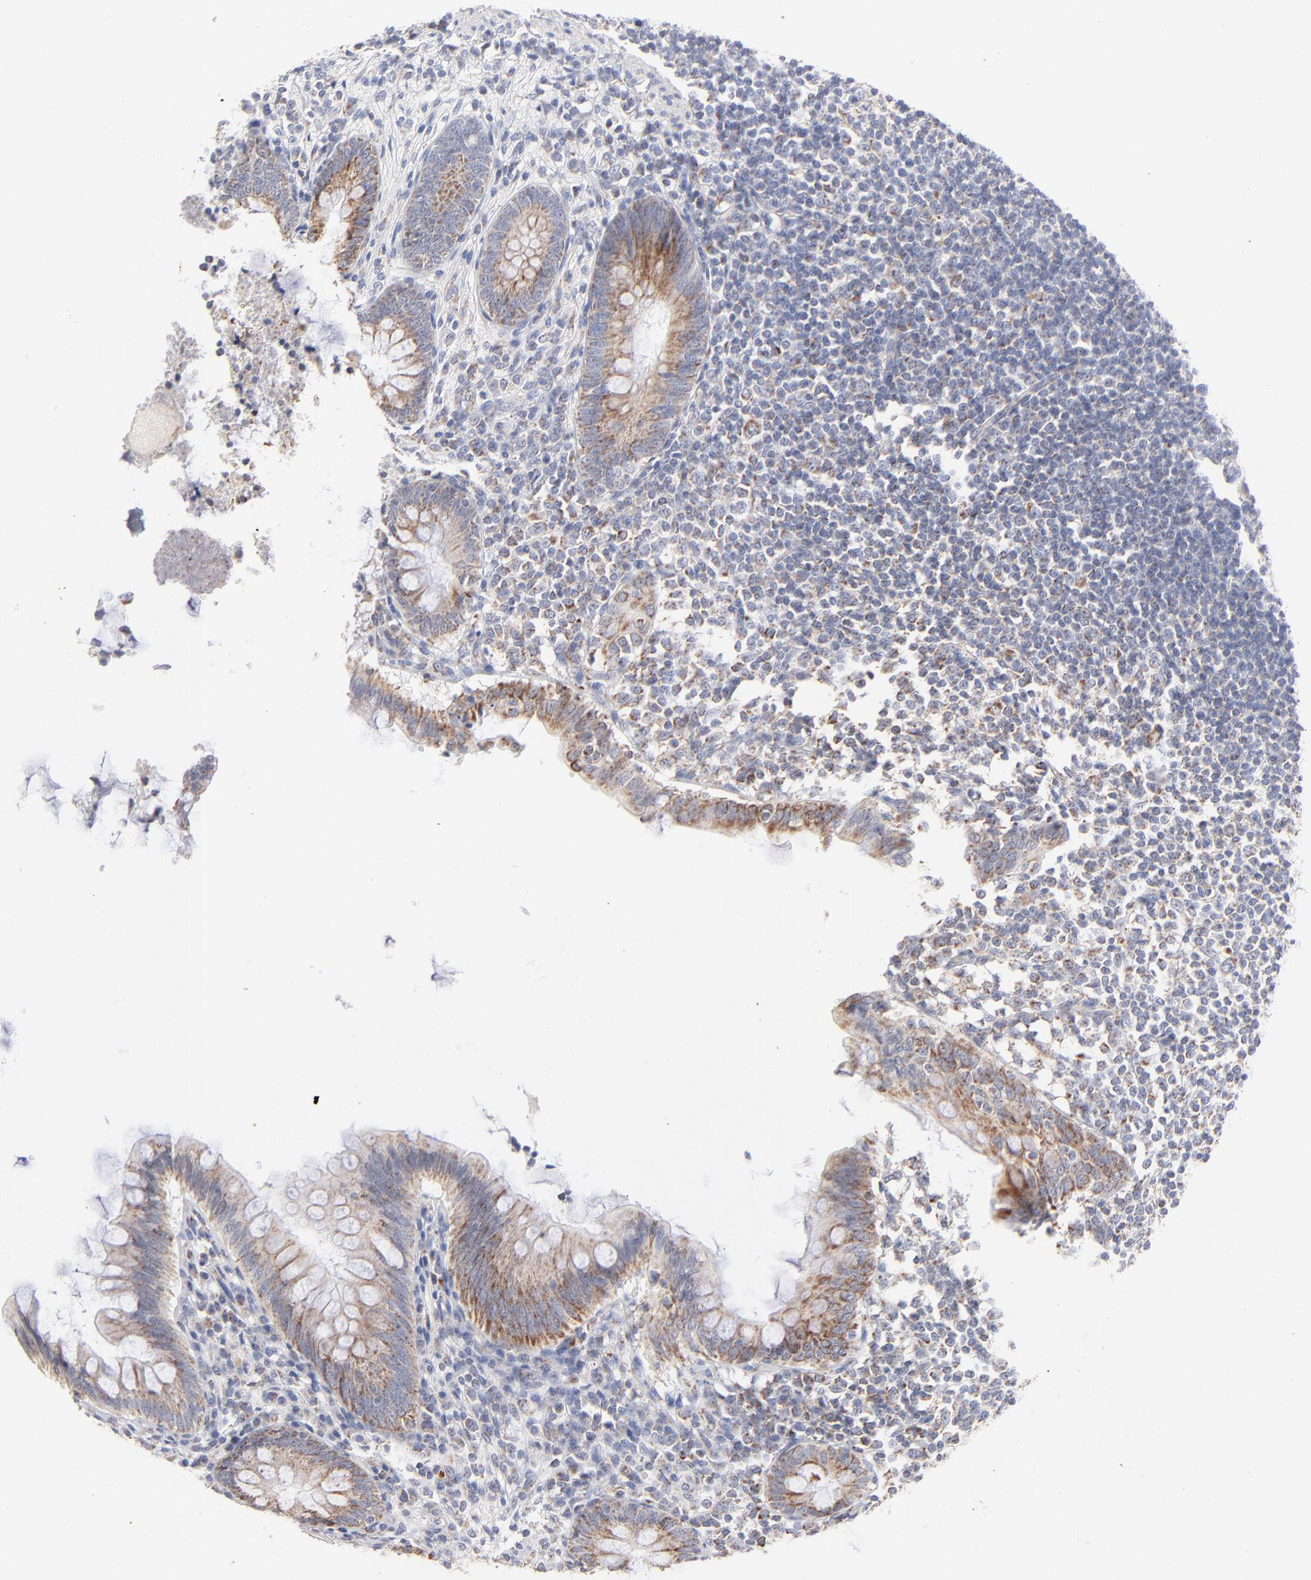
{"staining": {"intensity": "moderate", "quantity": ">75%", "location": "cytoplasmic/membranous"}, "tissue": "appendix", "cell_type": "Glandular cells", "image_type": "normal", "snomed": [{"axis": "morphology", "description": "Normal tissue, NOS"}, {"axis": "topography", "description": "Appendix"}], "caption": "Normal appendix demonstrates moderate cytoplasmic/membranous staining in approximately >75% of glandular cells, visualized by immunohistochemistry.", "gene": "MRPL58", "patient": {"sex": "female", "age": 66}}